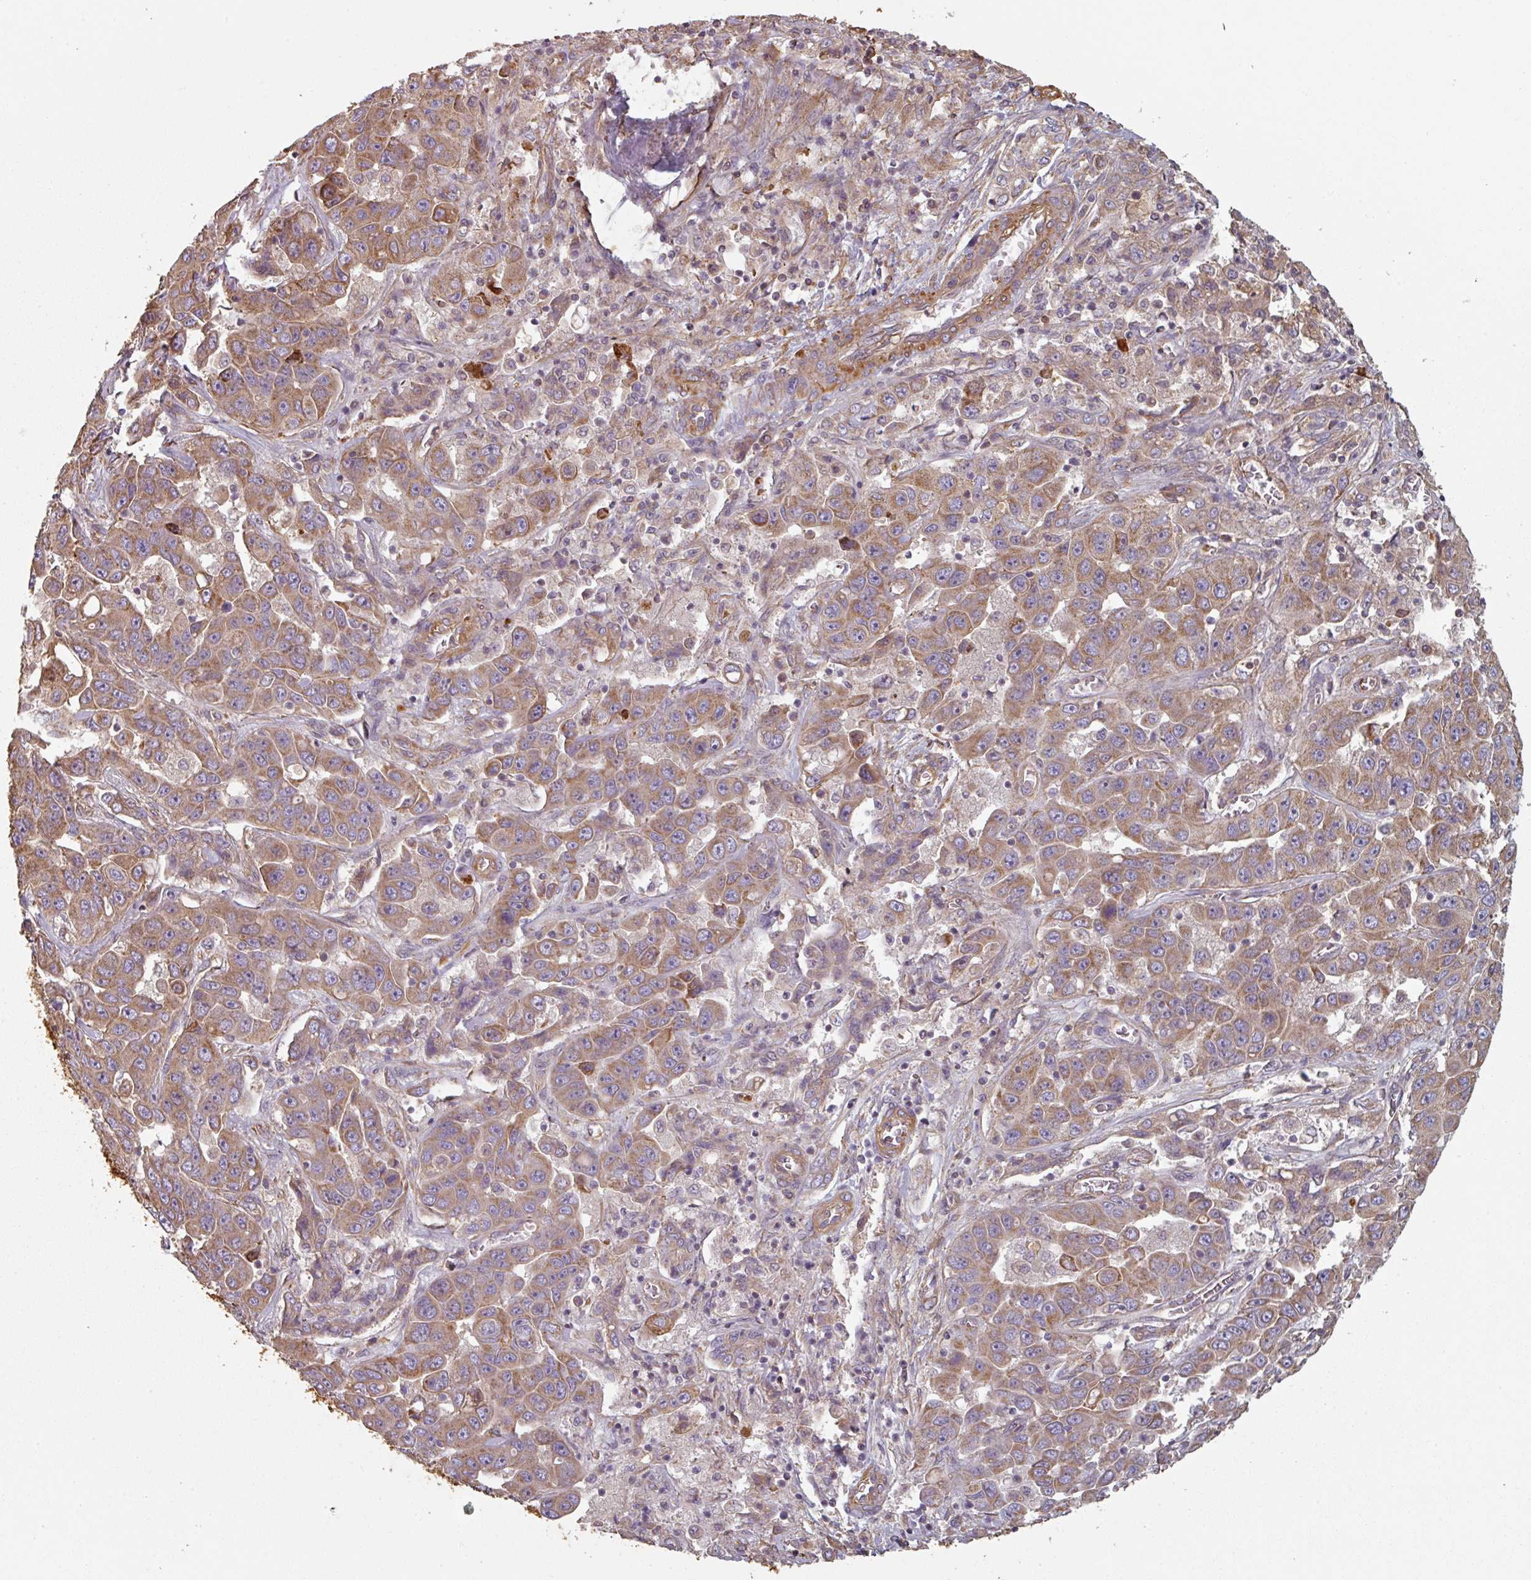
{"staining": {"intensity": "moderate", "quantity": ">75%", "location": "cytoplasmic/membranous"}, "tissue": "liver cancer", "cell_type": "Tumor cells", "image_type": "cancer", "snomed": [{"axis": "morphology", "description": "Cholangiocarcinoma"}, {"axis": "topography", "description": "Liver"}], "caption": "DAB (3,3'-diaminobenzidine) immunohistochemical staining of liver cholangiocarcinoma exhibits moderate cytoplasmic/membranous protein positivity in approximately >75% of tumor cells.", "gene": "GSTA4", "patient": {"sex": "female", "age": 52}}